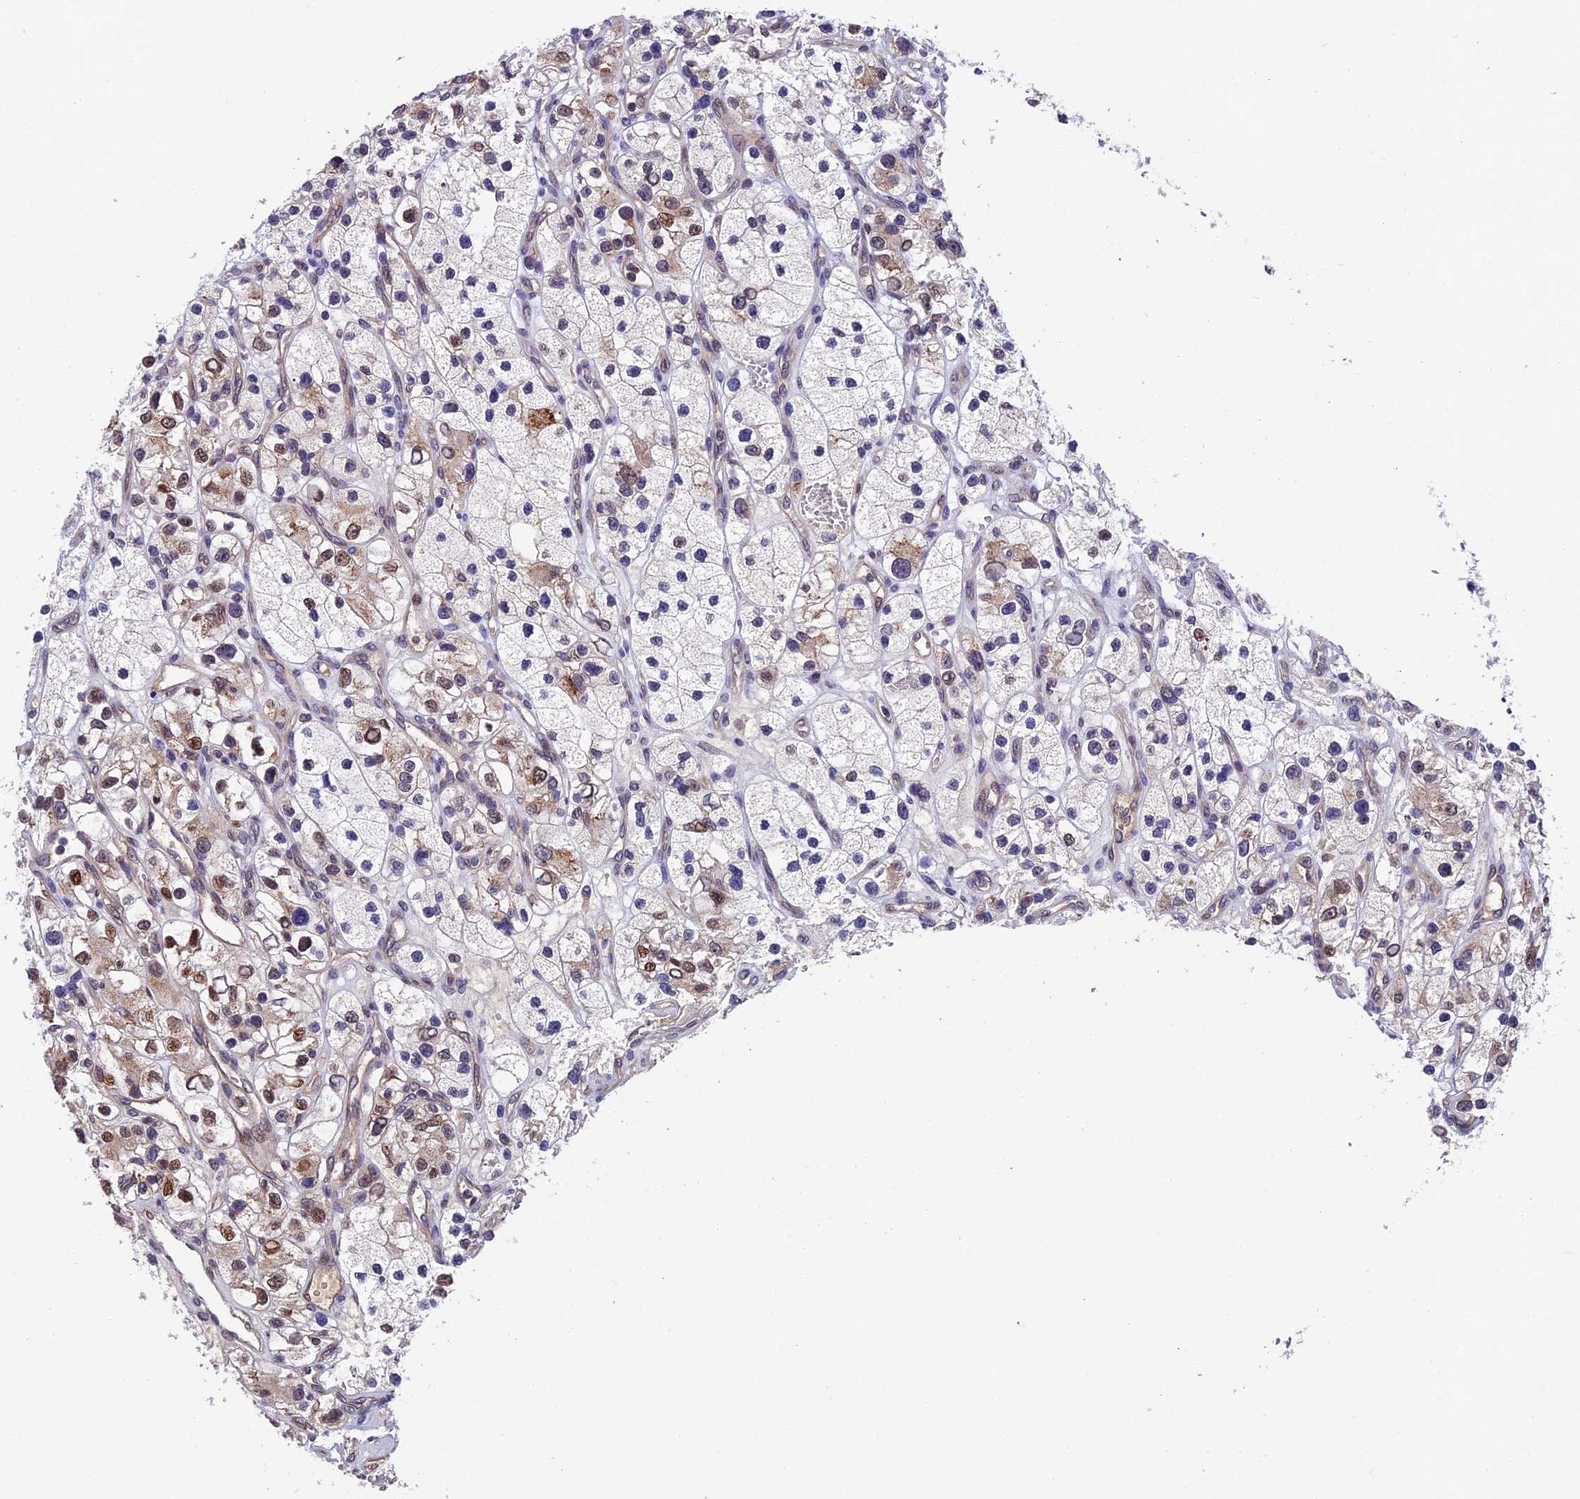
{"staining": {"intensity": "moderate", "quantity": "25%-75%", "location": "nuclear"}, "tissue": "renal cancer", "cell_type": "Tumor cells", "image_type": "cancer", "snomed": [{"axis": "morphology", "description": "Adenocarcinoma, NOS"}, {"axis": "topography", "description": "Kidney"}], "caption": "Renal adenocarcinoma stained with IHC shows moderate nuclear expression in approximately 25%-75% of tumor cells. (Brightfield microscopy of DAB IHC at high magnification).", "gene": "CCSER1", "patient": {"sex": "female", "age": 57}}